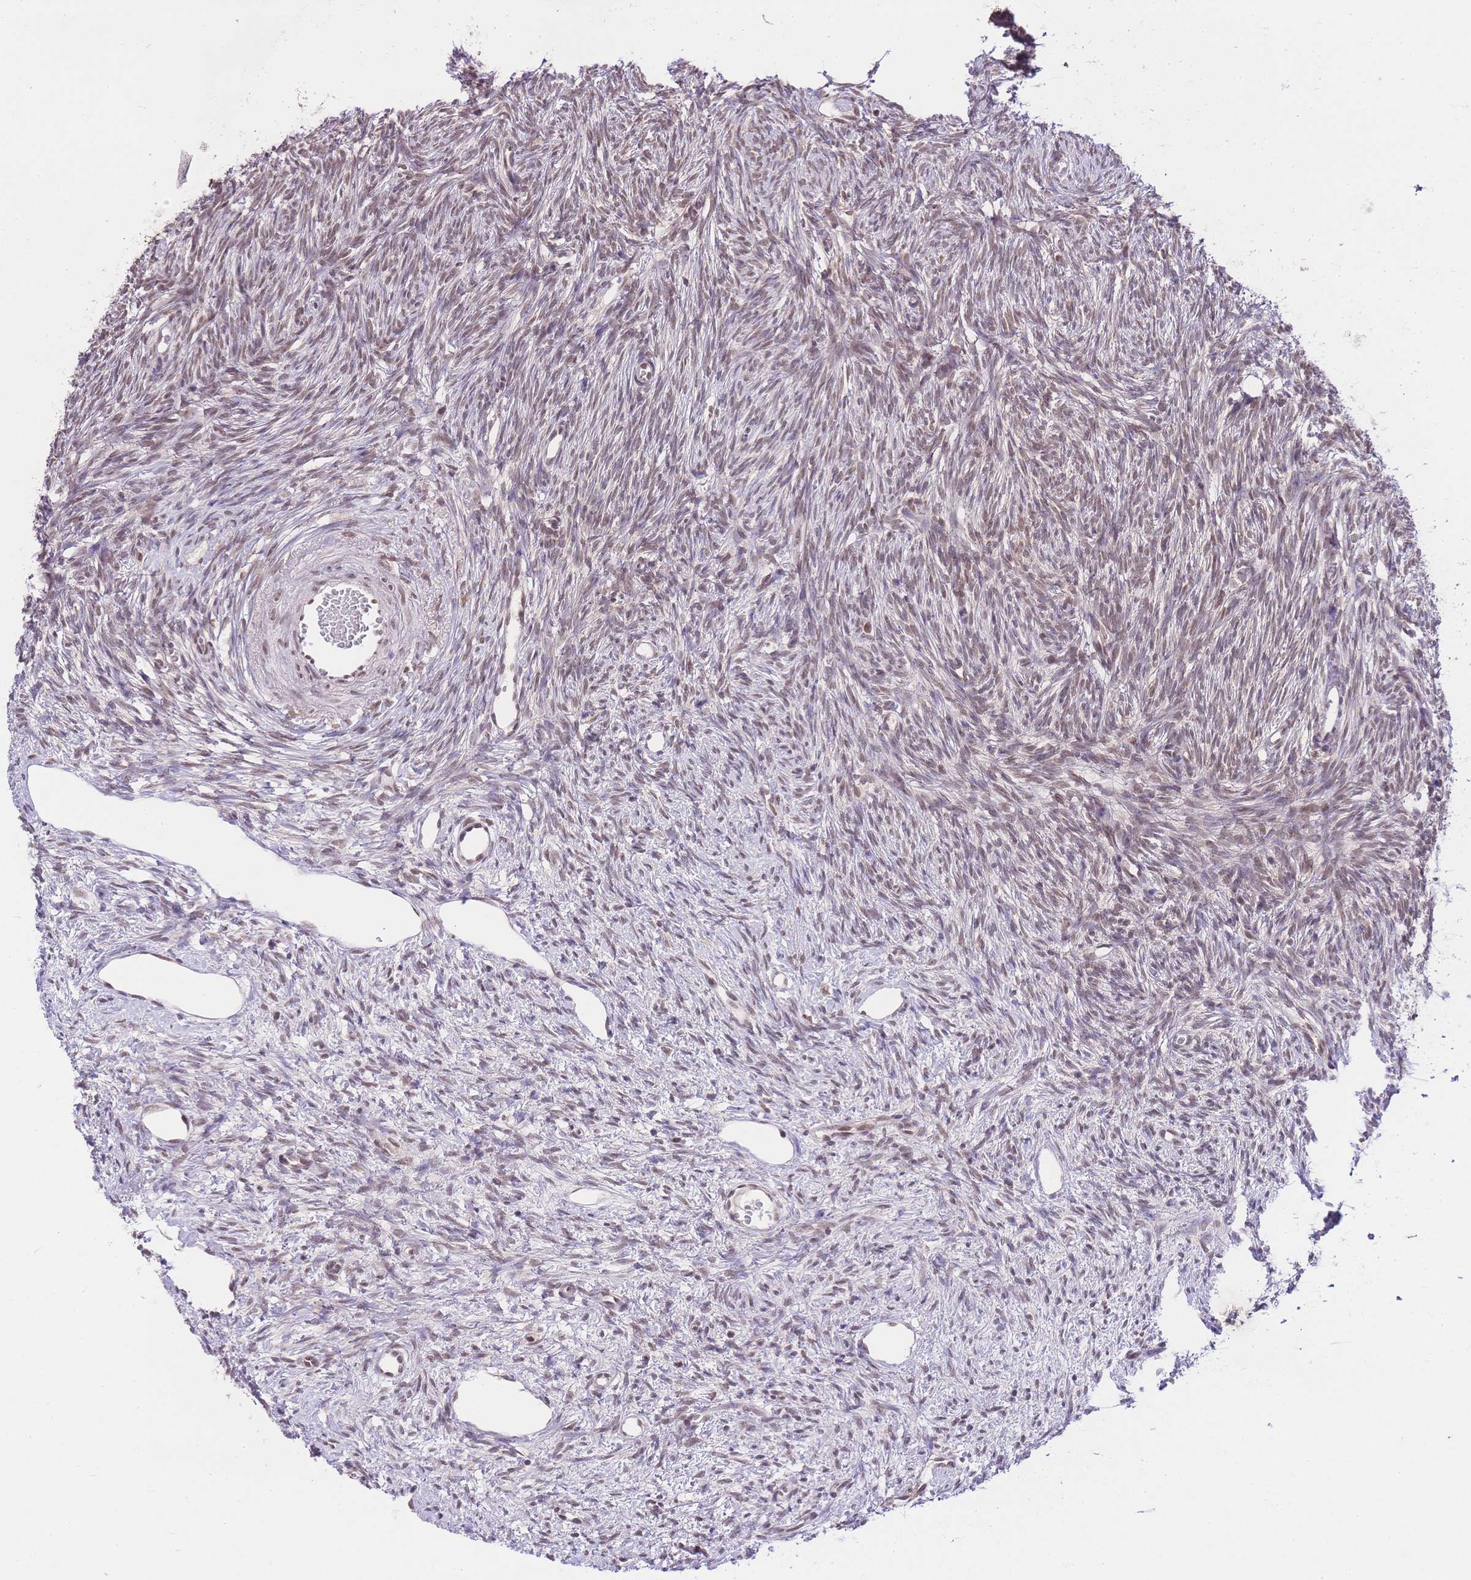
{"staining": {"intensity": "moderate", "quantity": ">75%", "location": "nuclear"}, "tissue": "ovary", "cell_type": "Ovarian stroma cells", "image_type": "normal", "snomed": [{"axis": "morphology", "description": "Normal tissue, NOS"}, {"axis": "topography", "description": "Ovary"}], "caption": "Immunohistochemical staining of benign ovary shows >75% levels of moderate nuclear protein expression in approximately >75% of ovarian stroma cells. The staining was performed using DAB to visualize the protein expression in brown, while the nuclei were stained in blue with hematoxylin (Magnification: 20x).", "gene": "TMED3", "patient": {"sex": "female", "age": 51}}